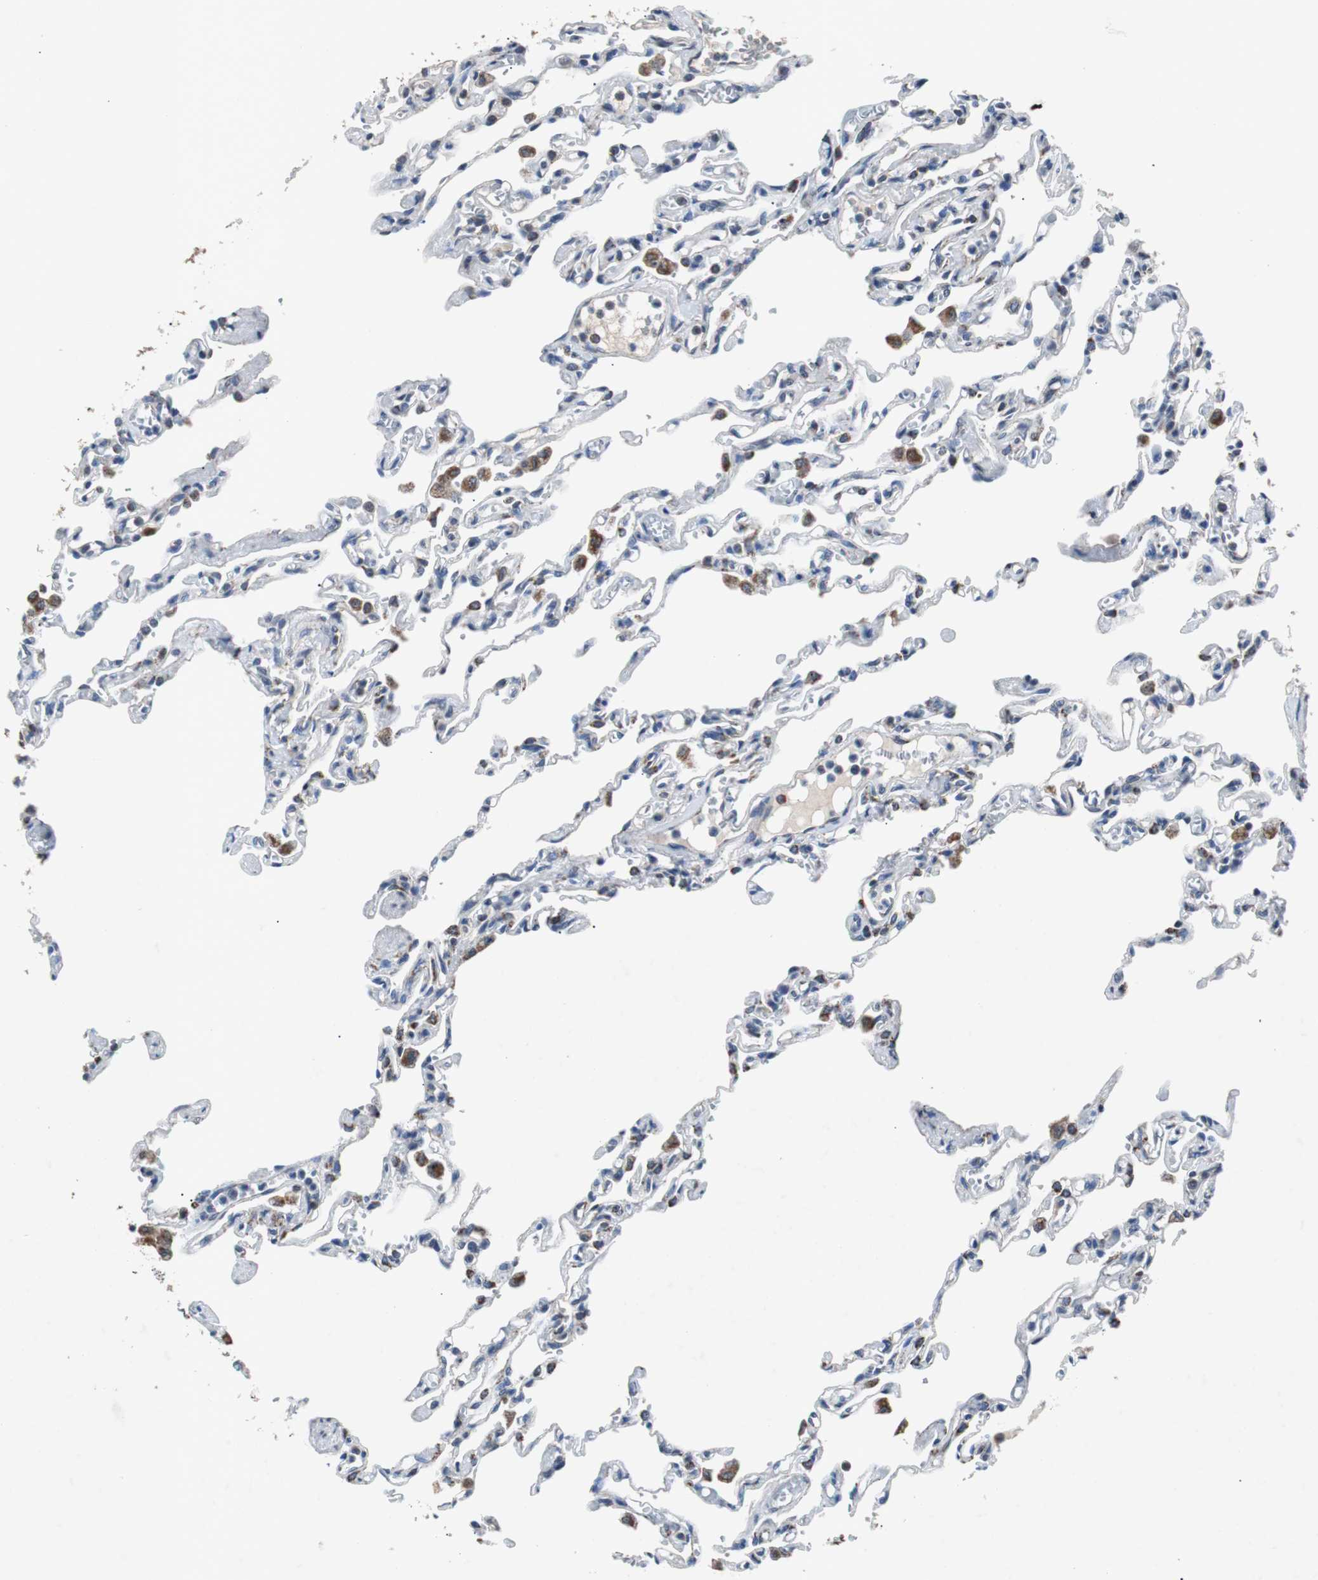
{"staining": {"intensity": "weak", "quantity": "<25%", "location": "cytoplasmic/membranous"}, "tissue": "lung", "cell_type": "Alveolar cells", "image_type": "normal", "snomed": [{"axis": "morphology", "description": "Normal tissue, NOS"}, {"axis": "topography", "description": "Lung"}], "caption": "This is an immunohistochemistry (IHC) image of benign lung. There is no staining in alveolar cells.", "gene": "PITRM1", "patient": {"sex": "male", "age": 21}}